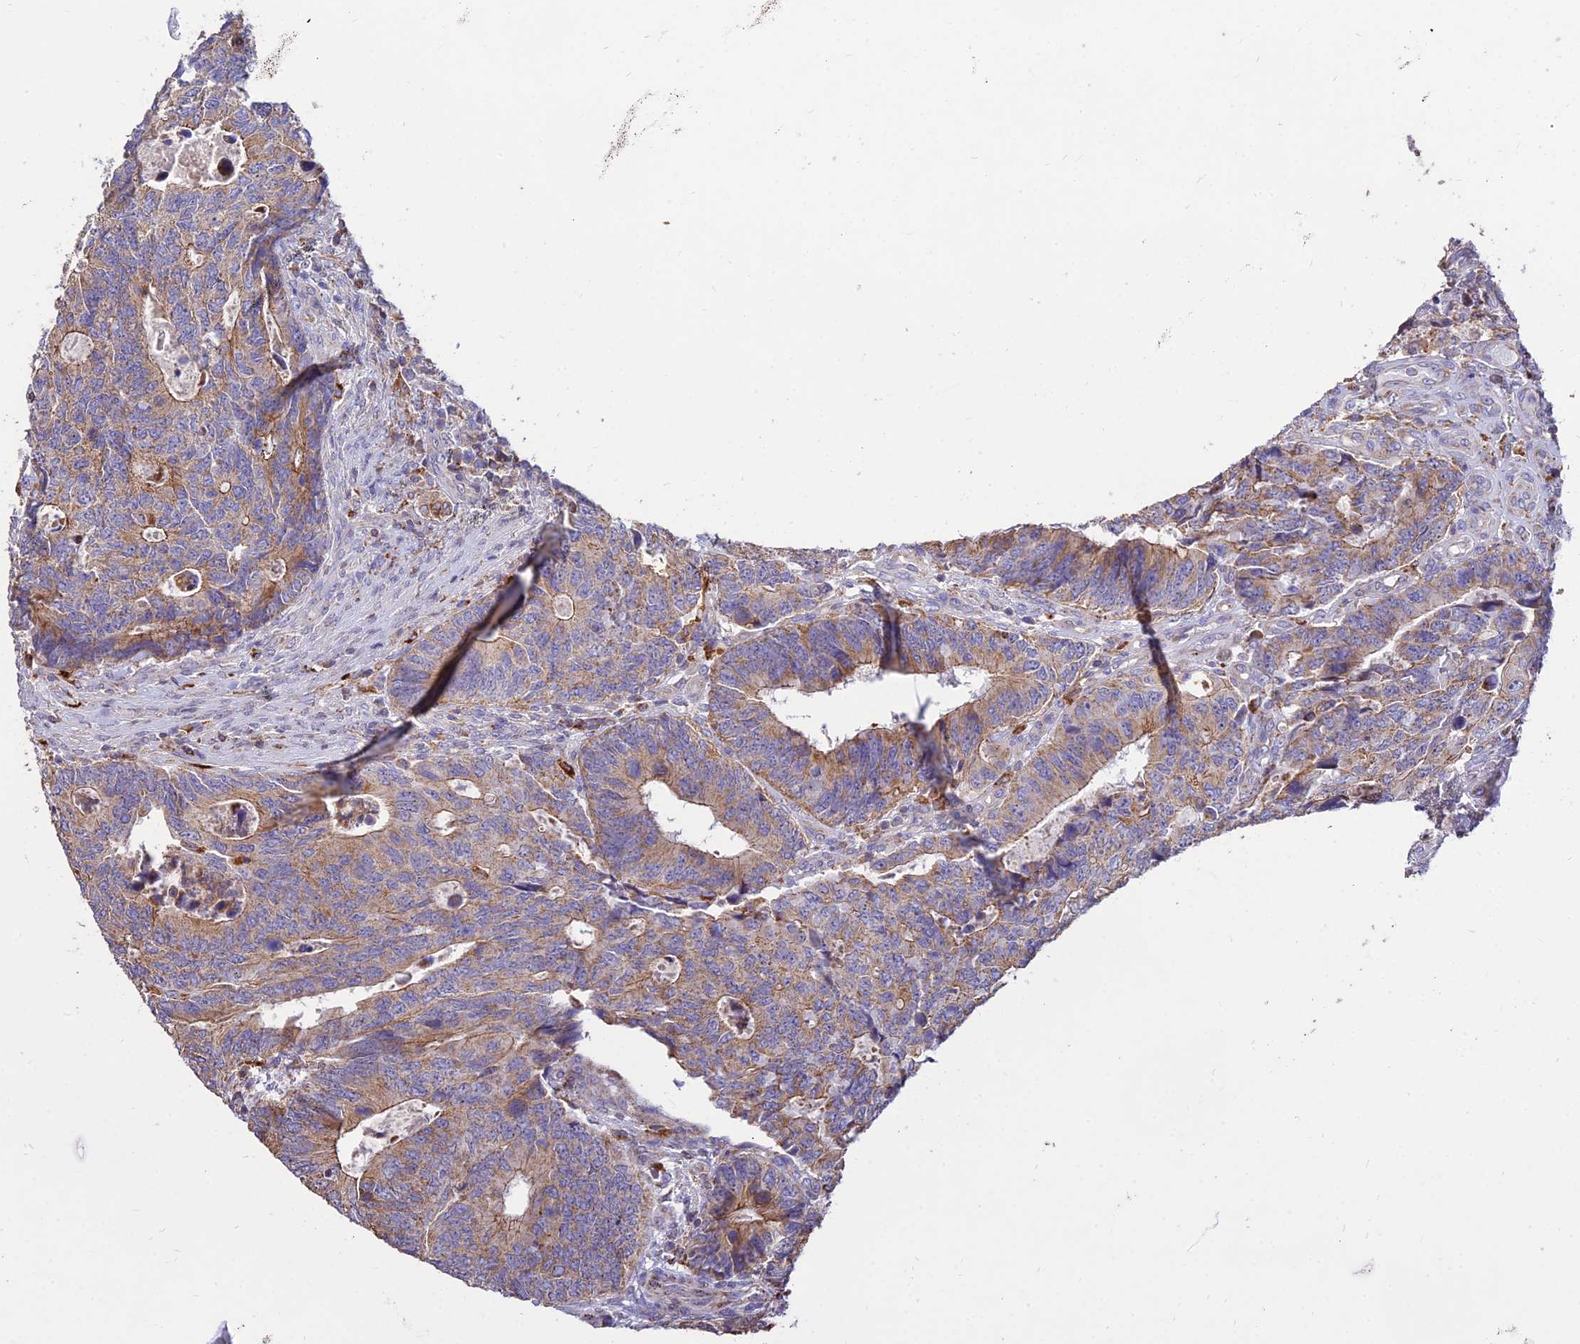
{"staining": {"intensity": "moderate", "quantity": ">75%", "location": "cytoplasmic/membranous"}, "tissue": "colorectal cancer", "cell_type": "Tumor cells", "image_type": "cancer", "snomed": [{"axis": "morphology", "description": "Adenocarcinoma, NOS"}, {"axis": "topography", "description": "Colon"}], "caption": "Colorectal adenocarcinoma tissue reveals moderate cytoplasmic/membranous expression in about >75% of tumor cells", "gene": "PNLIPRP3", "patient": {"sex": "male", "age": 87}}